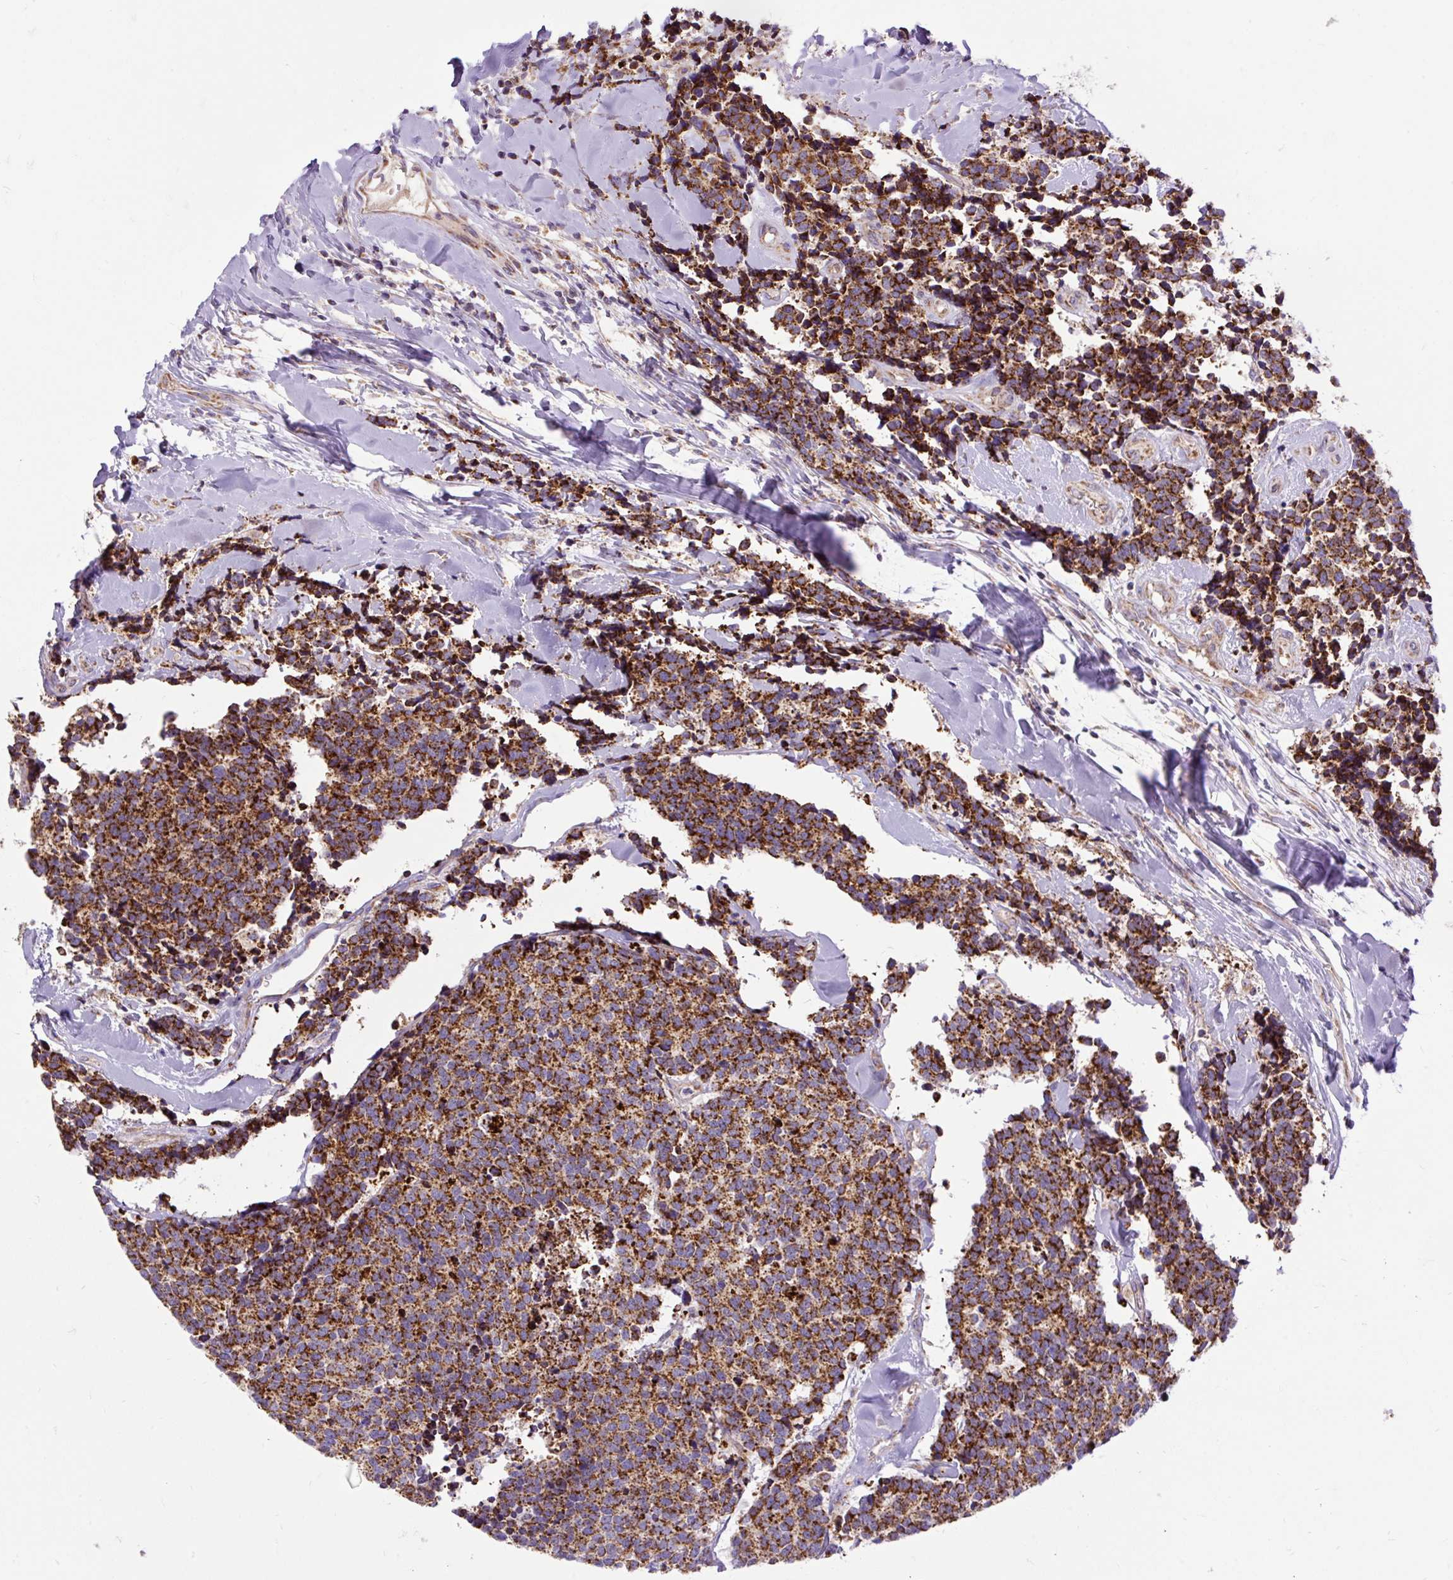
{"staining": {"intensity": "strong", "quantity": ">75%", "location": "cytoplasmic/membranous"}, "tissue": "carcinoid", "cell_type": "Tumor cells", "image_type": "cancer", "snomed": [{"axis": "morphology", "description": "Carcinoid, malignant, NOS"}, {"axis": "topography", "description": "Skin"}], "caption": "Immunohistochemical staining of malignant carcinoid displays strong cytoplasmic/membranous protein positivity in about >75% of tumor cells.", "gene": "TOMM40", "patient": {"sex": "female", "age": 79}}